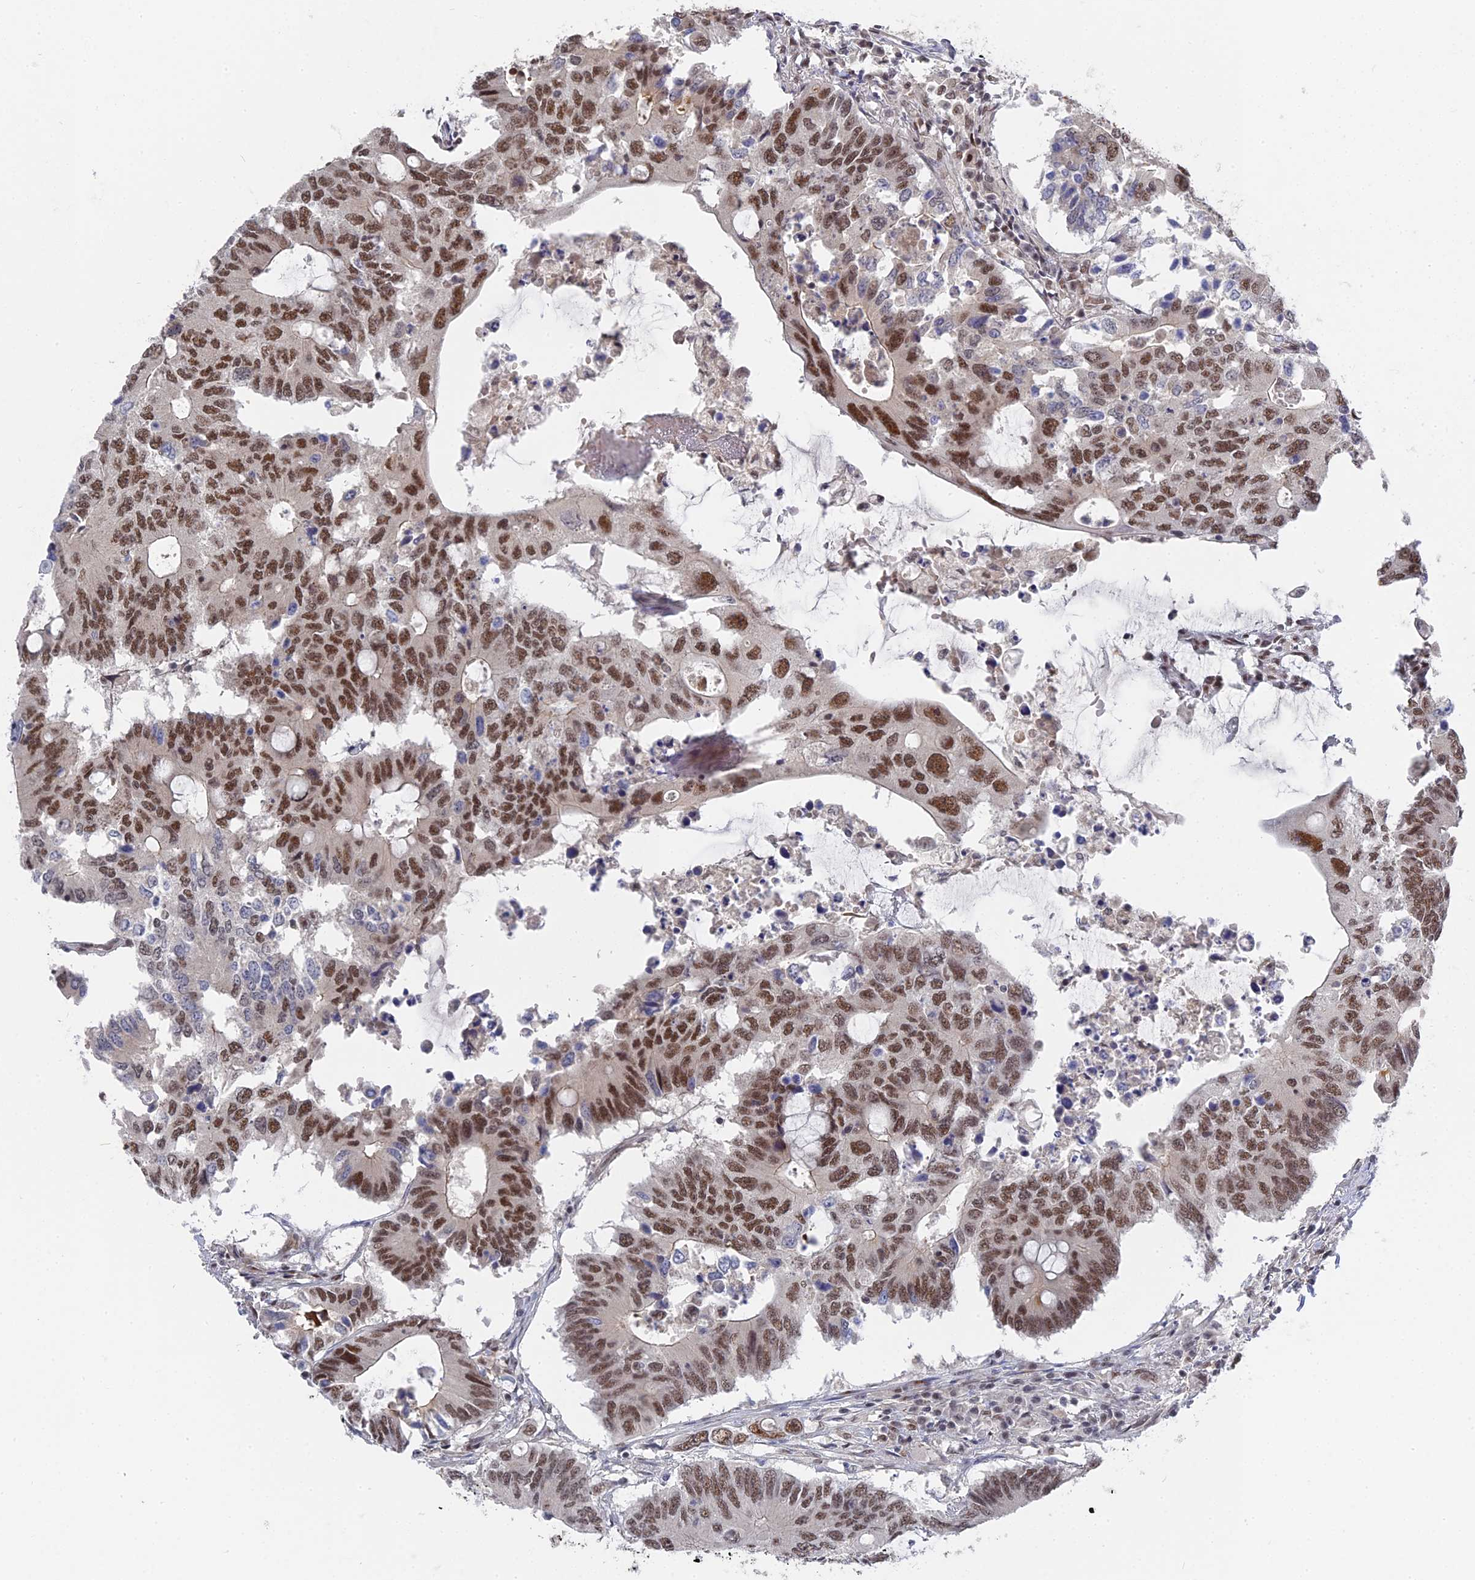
{"staining": {"intensity": "moderate", "quantity": ">75%", "location": "nuclear"}, "tissue": "colorectal cancer", "cell_type": "Tumor cells", "image_type": "cancer", "snomed": [{"axis": "morphology", "description": "Adenocarcinoma, NOS"}, {"axis": "topography", "description": "Colon"}], "caption": "This histopathology image demonstrates colorectal adenocarcinoma stained with immunohistochemistry (IHC) to label a protein in brown. The nuclear of tumor cells show moderate positivity for the protein. Nuclei are counter-stained blue.", "gene": "CCDC85A", "patient": {"sex": "male", "age": 71}}